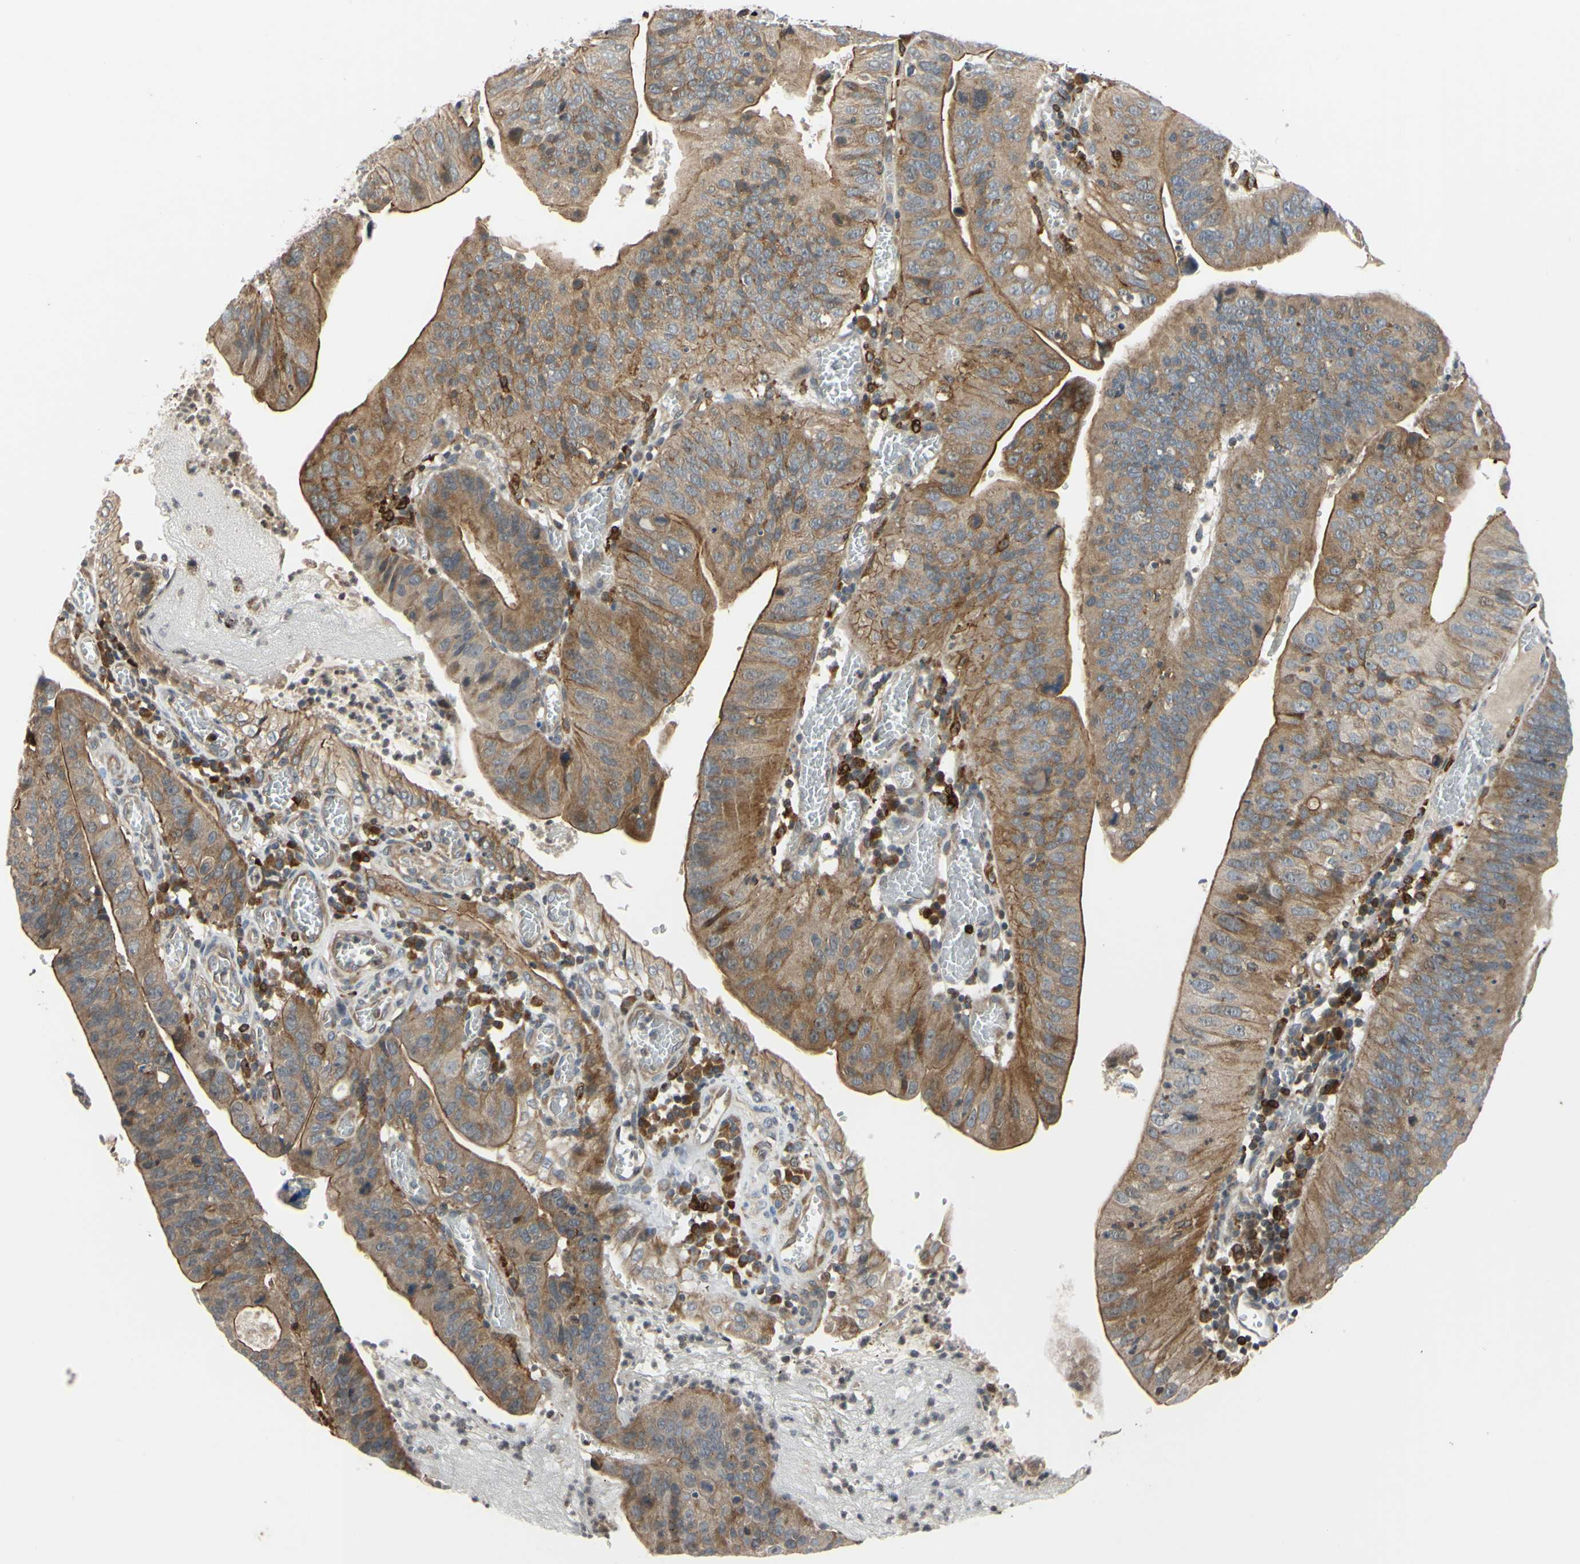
{"staining": {"intensity": "moderate", "quantity": ">75%", "location": "cytoplasmic/membranous"}, "tissue": "stomach cancer", "cell_type": "Tumor cells", "image_type": "cancer", "snomed": [{"axis": "morphology", "description": "Adenocarcinoma, NOS"}, {"axis": "topography", "description": "Stomach"}], "caption": "The image displays immunohistochemical staining of adenocarcinoma (stomach). There is moderate cytoplasmic/membranous staining is seen in about >75% of tumor cells. (brown staining indicates protein expression, while blue staining denotes nuclei).", "gene": "PLXNA2", "patient": {"sex": "male", "age": 59}}